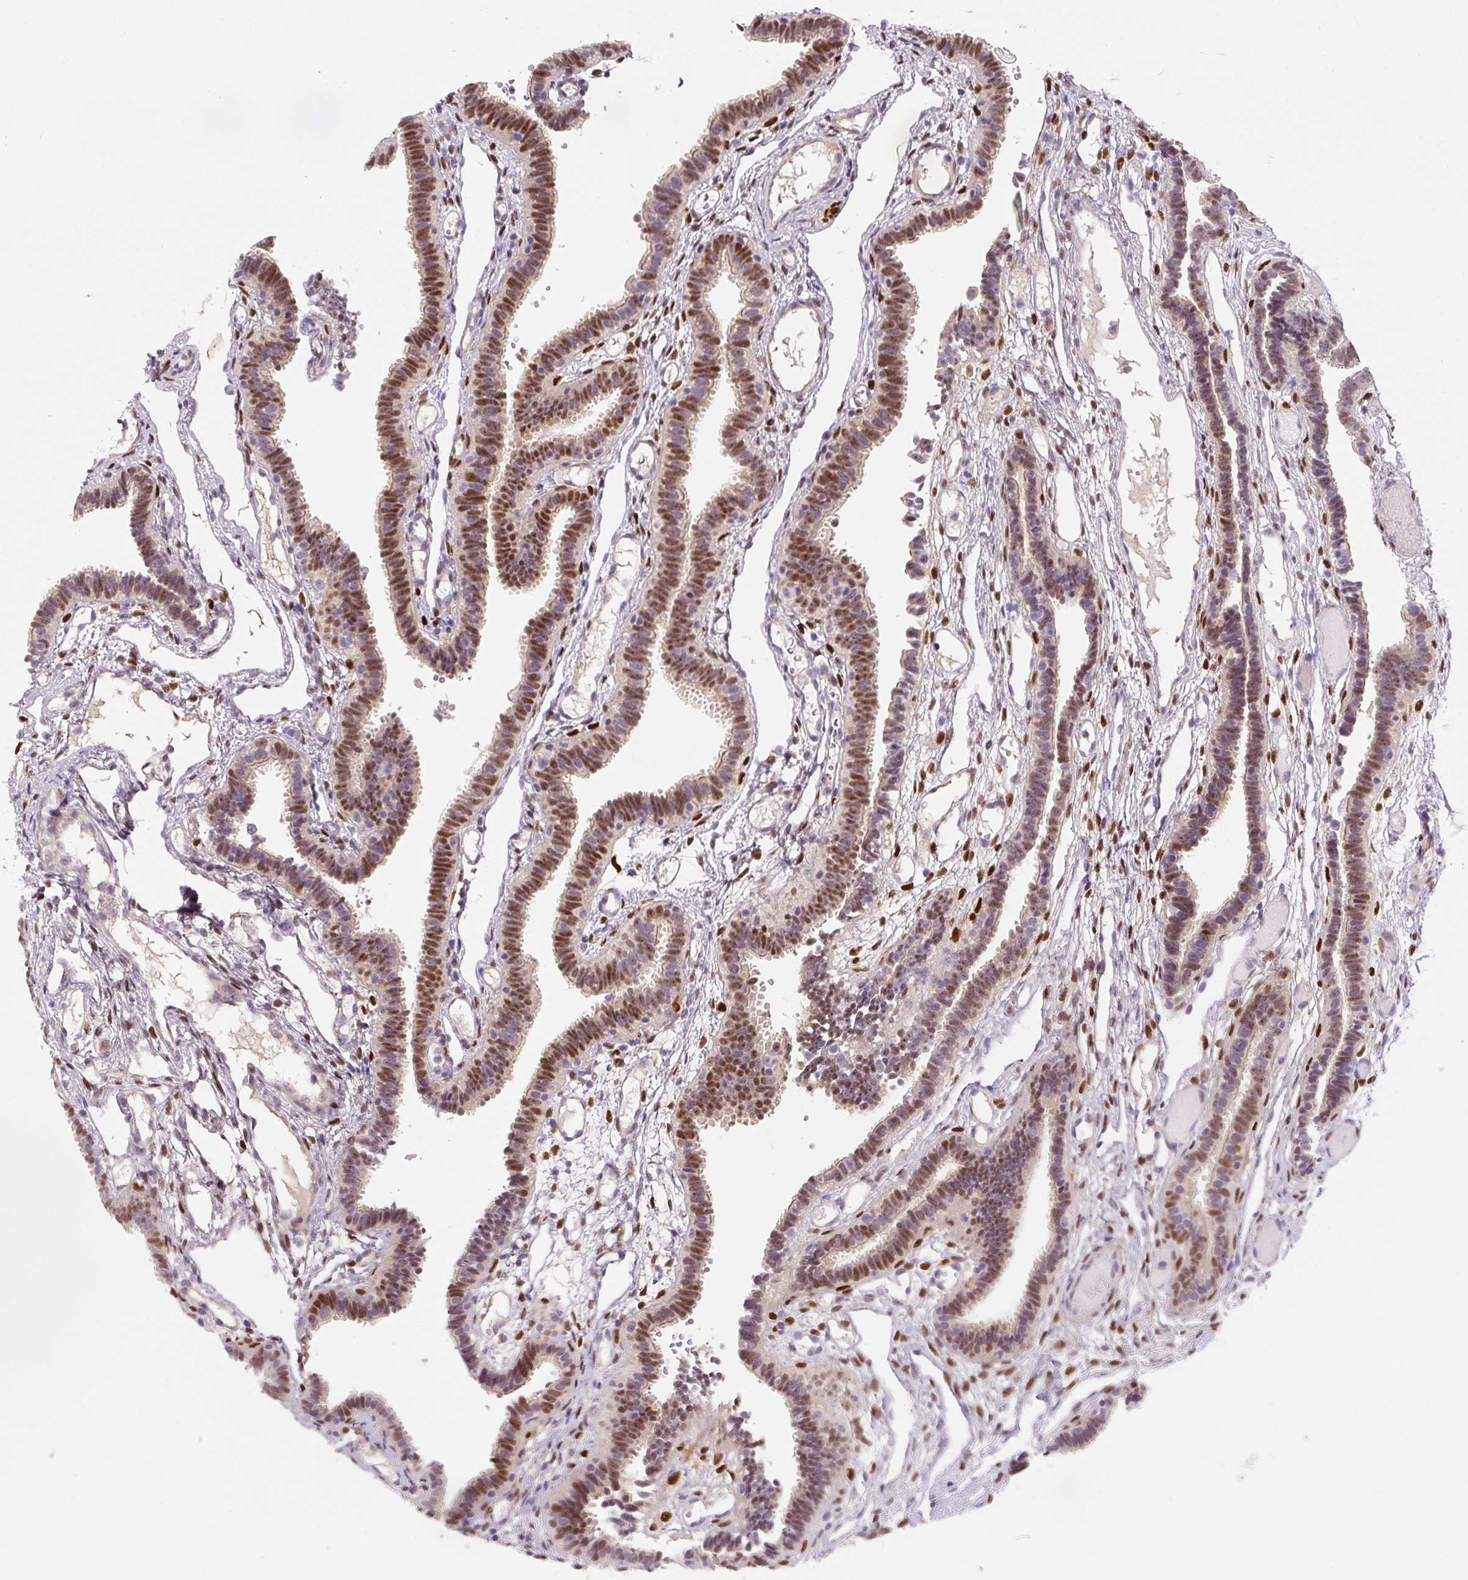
{"staining": {"intensity": "strong", "quantity": "25%-75%", "location": "nuclear"}, "tissue": "fallopian tube", "cell_type": "Glandular cells", "image_type": "normal", "snomed": [{"axis": "morphology", "description": "Normal tissue, NOS"}, {"axis": "topography", "description": "Fallopian tube"}], "caption": "High-power microscopy captured an IHC photomicrograph of benign fallopian tube, revealing strong nuclear expression in about 25%-75% of glandular cells. The protein is shown in brown color, while the nuclei are stained blue.", "gene": "PWWP3B", "patient": {"sex": "female", "age": 37}}